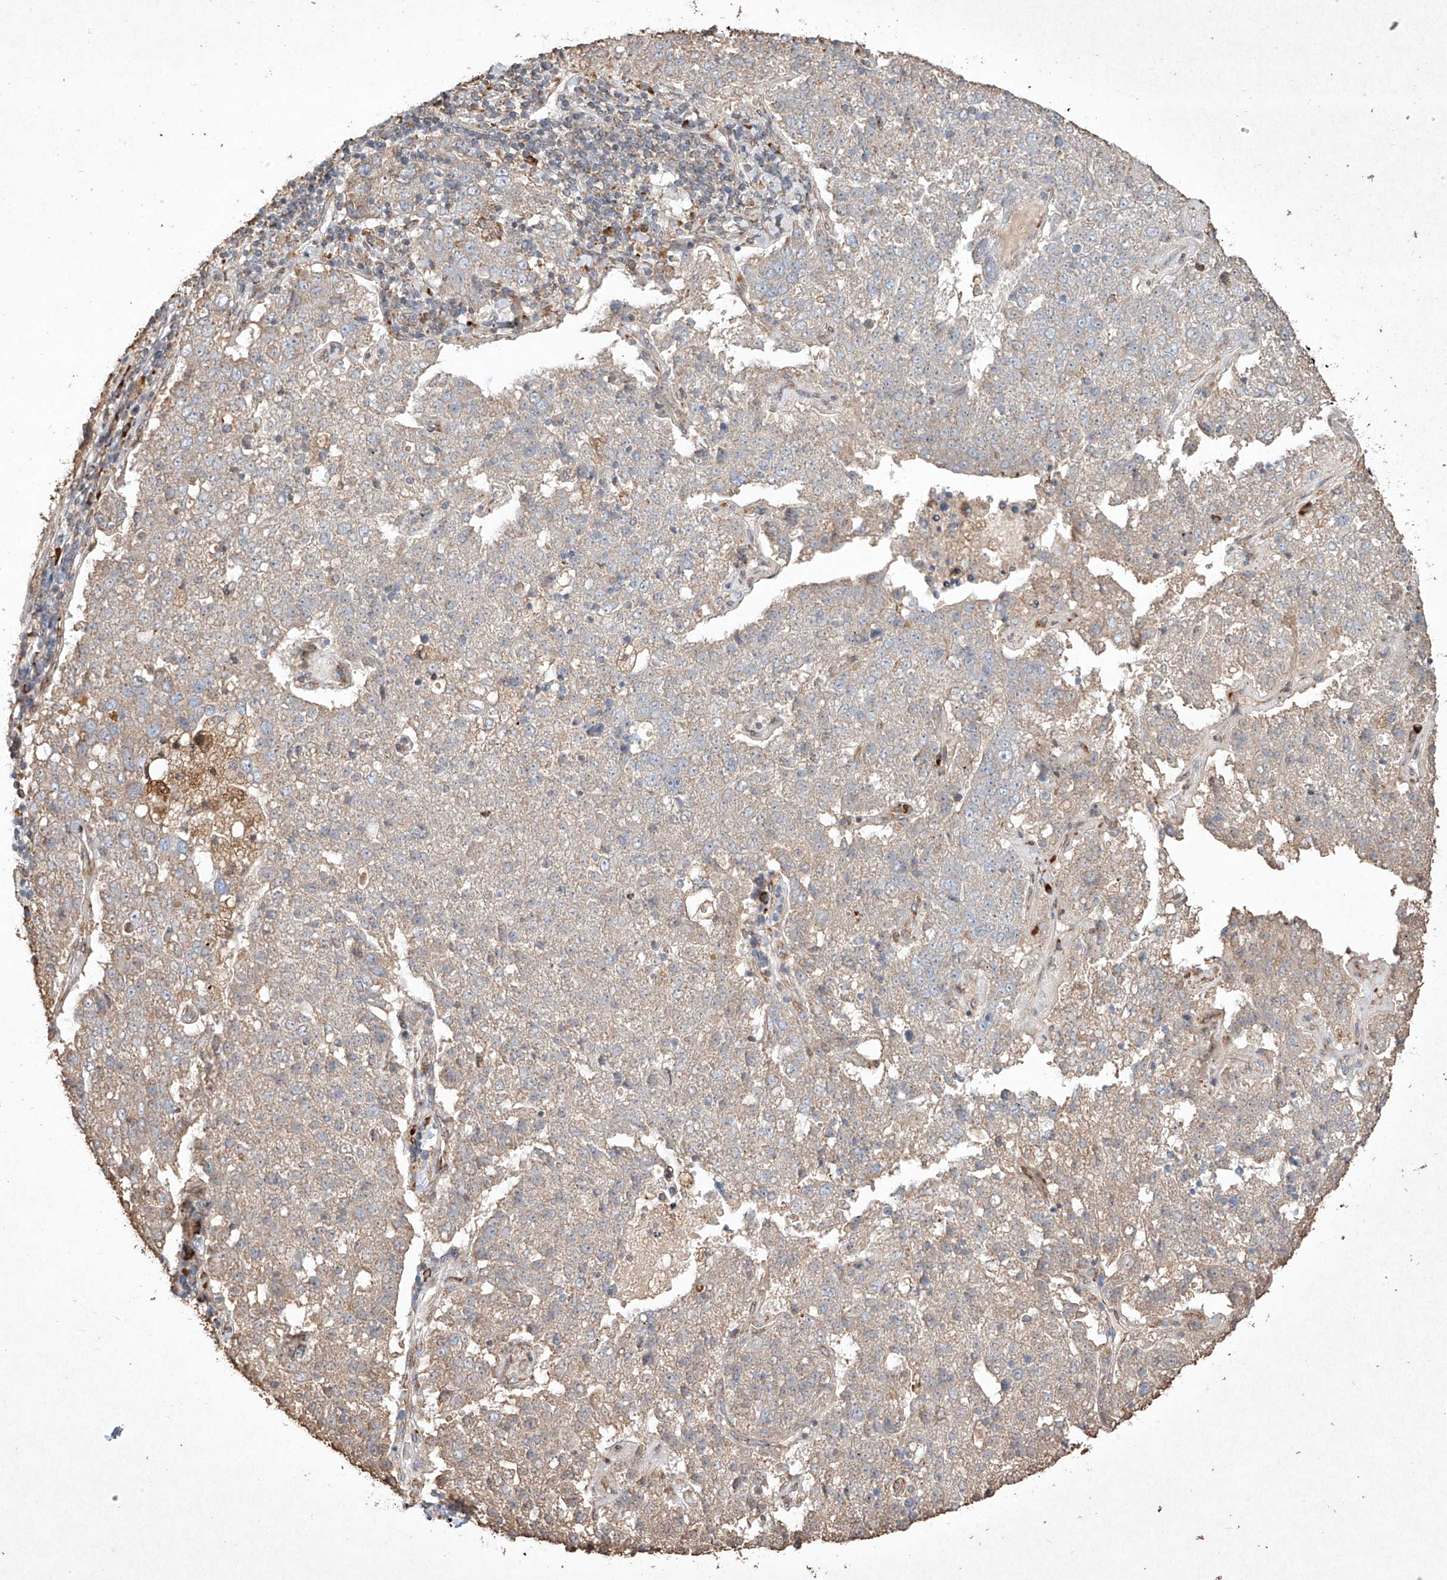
{"staining": {"intensity": "weak", "quantity": "<25%", "location": "cytoplasmic/membranous"}, "tissue": "pancreatic cancer", "cell_type": "Tumor cells", "image_type": "cancer", "snomed": [{"axis": "morphology", "description": "Adenocarcinoma, NOS"}, {"axis": "topography", "description": "Pancreas"}], "caption": "DAB (3,3'-diaminobenzidine) immunohistochemical staining of human adenocarcinoma (pancreatic) displays no significant positivity in tumor cells.", "gene": "SEMA3B", "patient": {"sex": "female", "age": 61}}